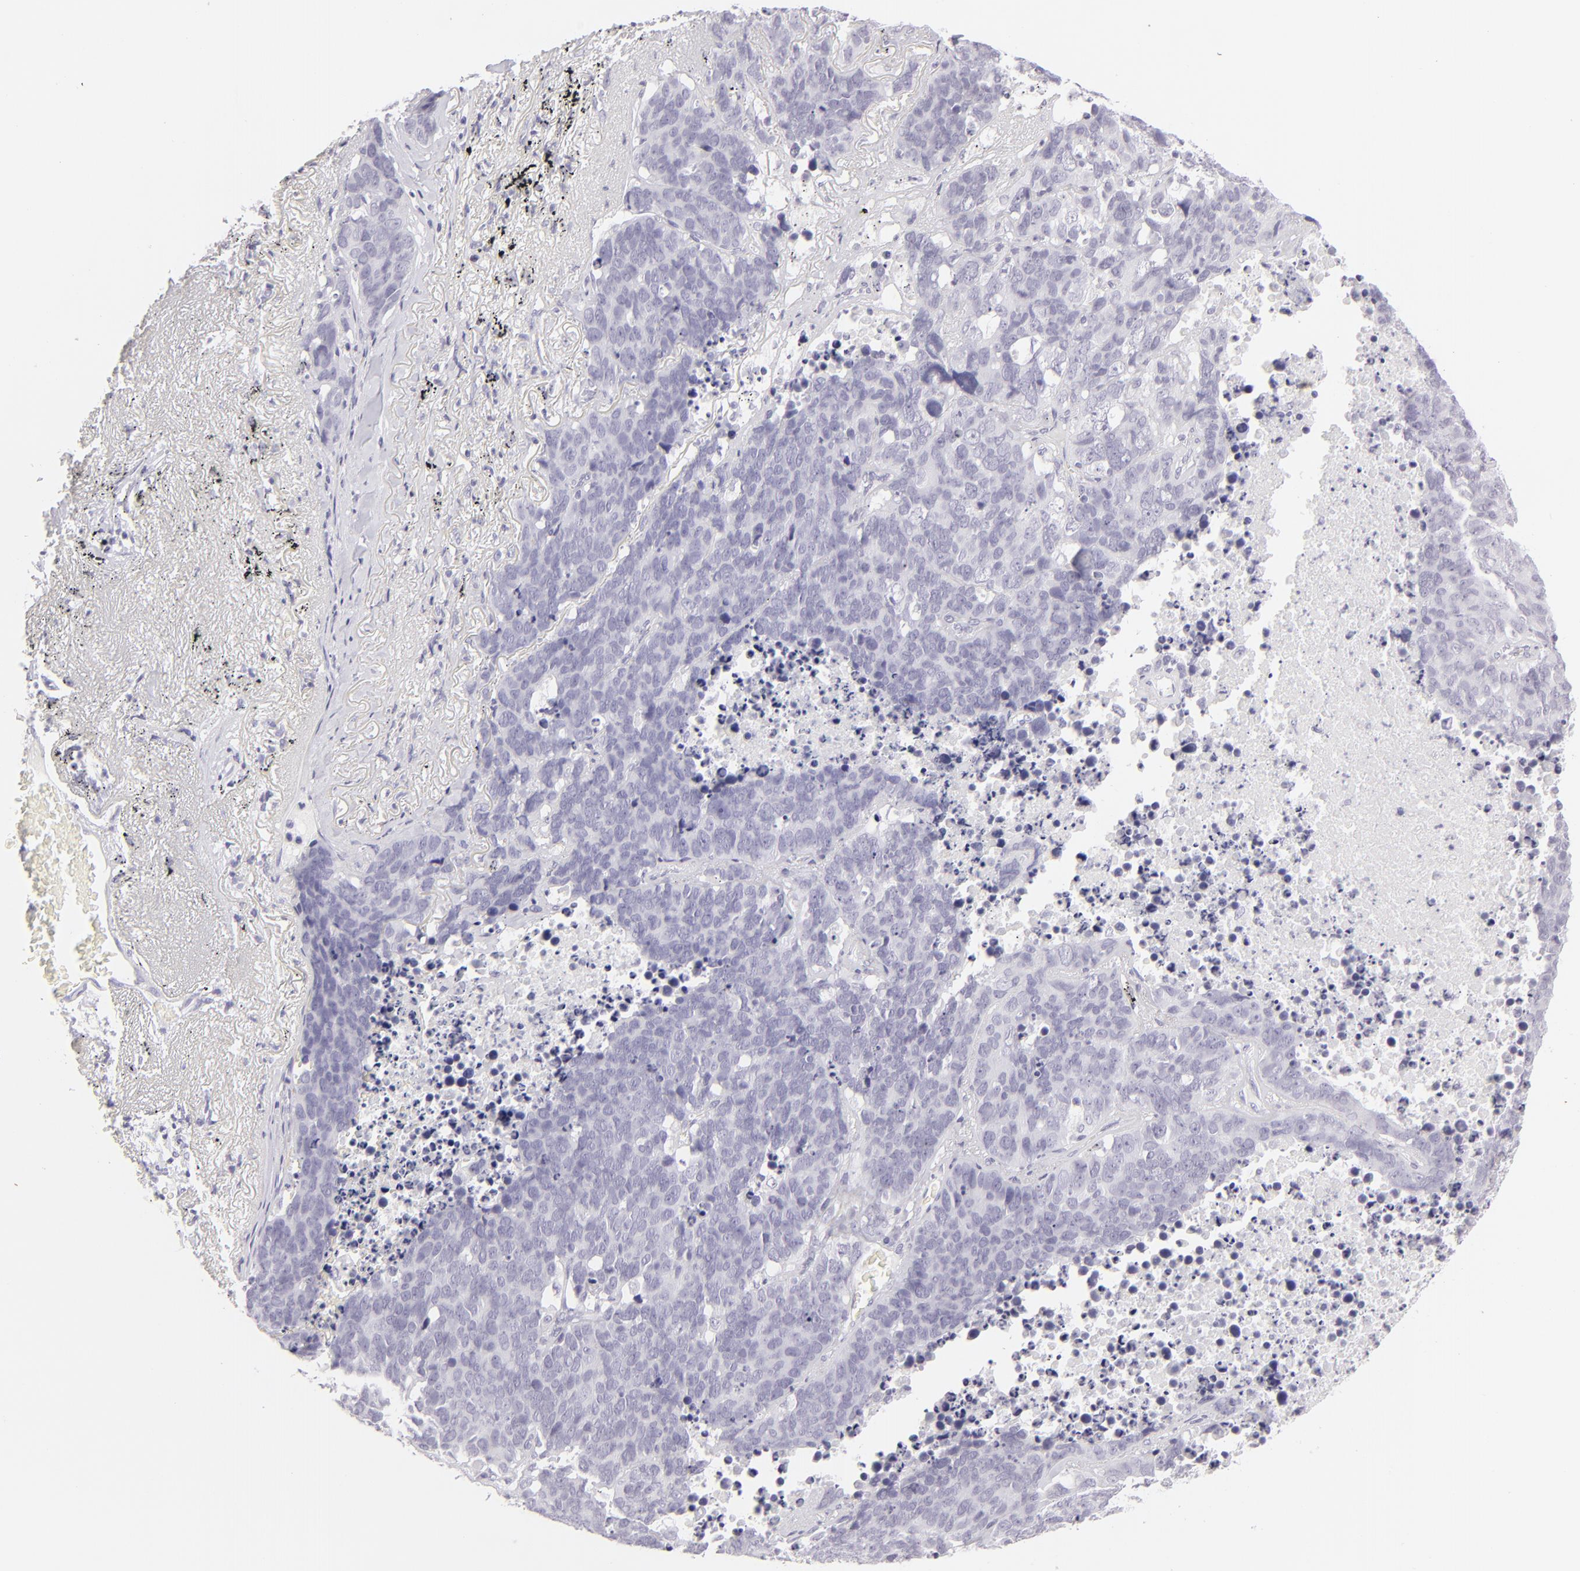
{"staining": {"intensity": "negative", "quantity": "none", "location": "none"}, "tissue": "lung cancer", "cell_type": "Tumor cells", "image_type": "cancer", "snomed": [{"axis": "morphology", "description": "Carcinoid, malignant, NOS"}, {"axis": "topography", "description": "Lung"}], "caption": "This is an immunohistochemistry (IHC) image of lung malignant carcinoid. There is no staining in tumor cells.", "gene": "FCER2", "patient": {"sex": "male", "age": 60}}